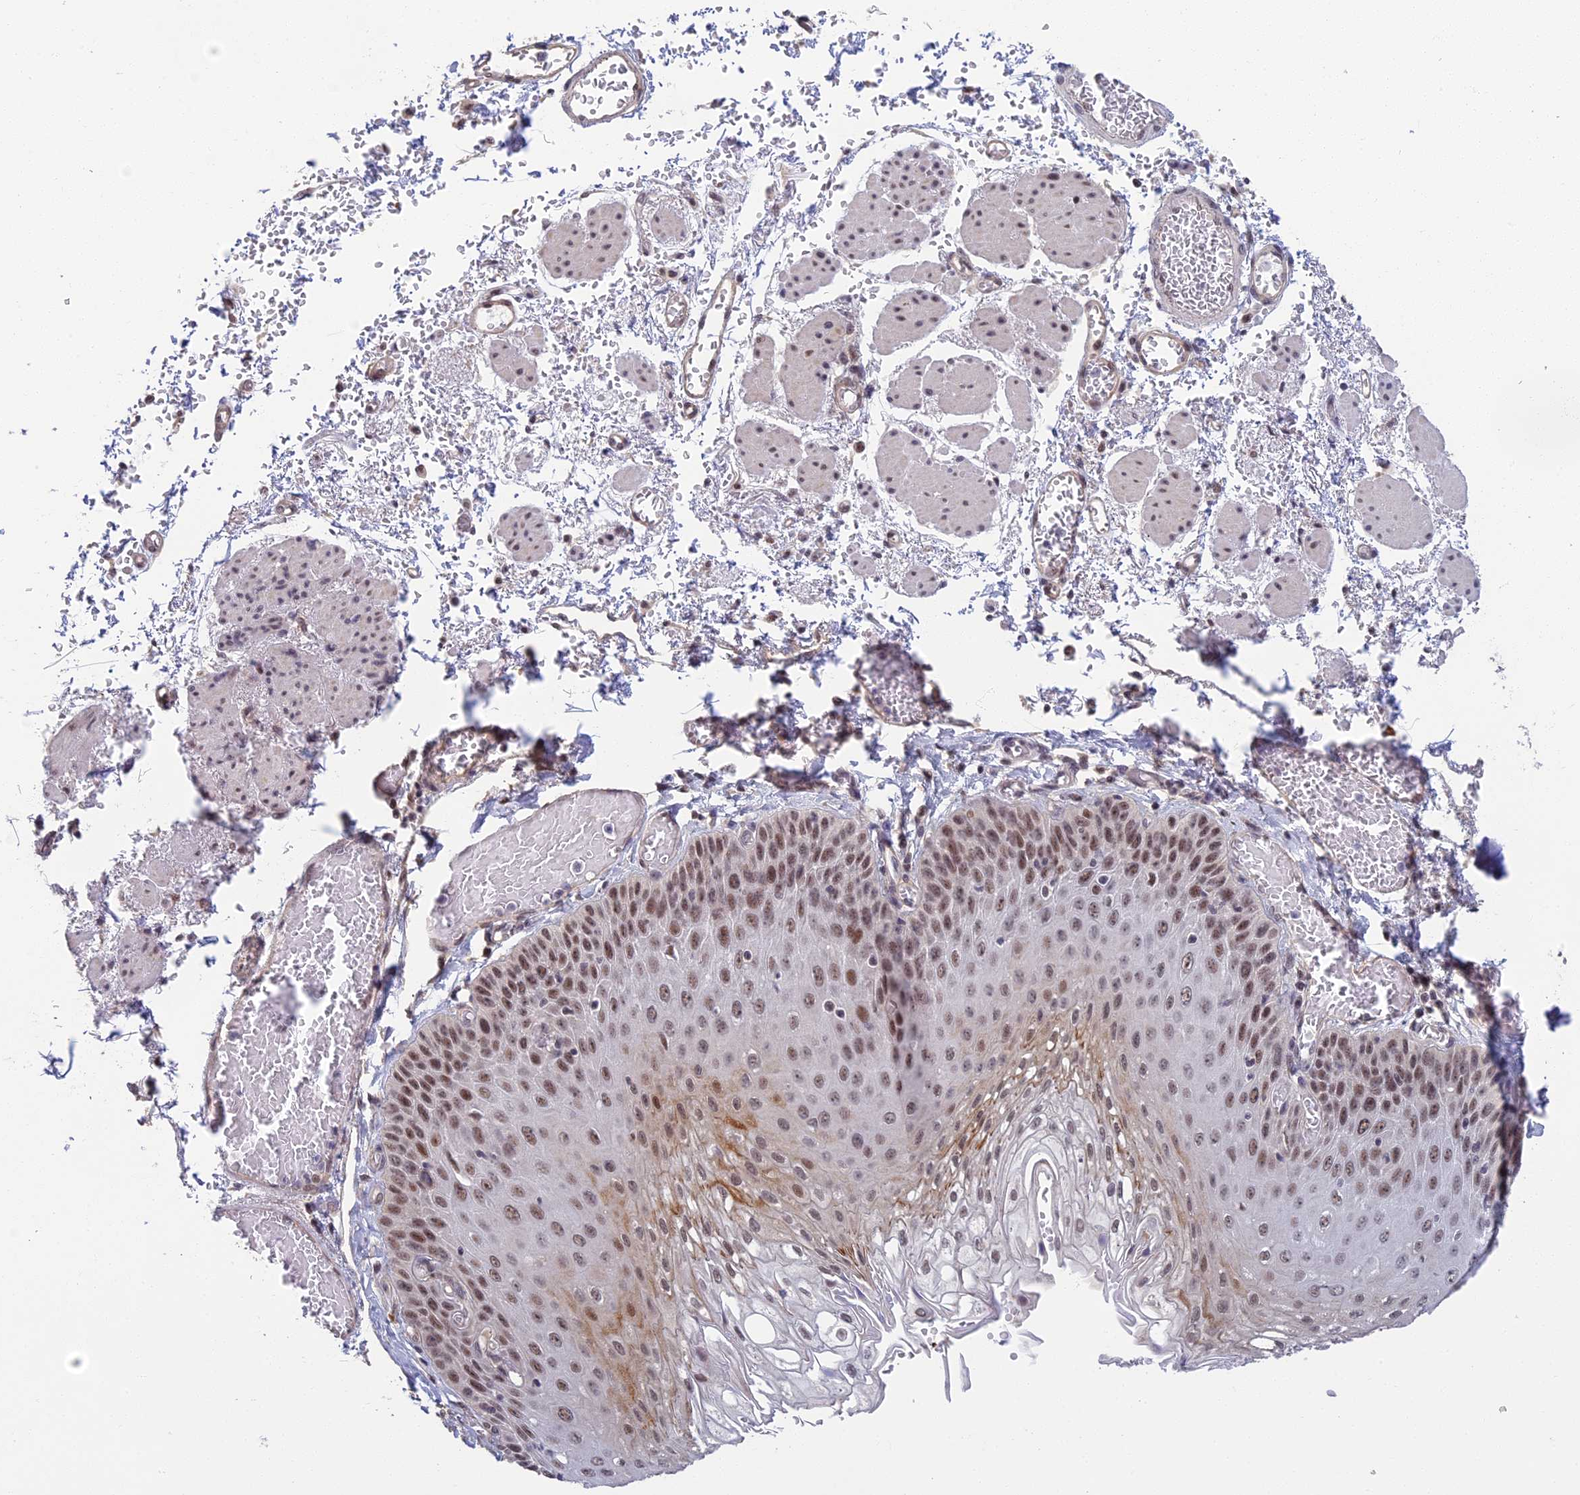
{"staining": {"intensity": "strong", "quantity": "25%-75%", "location": "cytoplasmic/membranous,nuclear"}, "tissue": "esophagus", "cell_type": "Squamous epithelial cells", "image_type": "normal", "snomed": [{"axis": "morphology", "description": "Normal tissue, NOS"}, {"axis": "topography", "description": "Esophagus"}], "caption": "Immunohistochemical staining of benign esophagus exhibits high levels of strong cytoplasmic/membranous,nuclear positivity in about 25%-75% of squamous epithelial cells. The protein of interest is stained brown, and the nuclei are stained in blue (DAB IHC with brightfield microscopy, high magnification).", "gene": "MORF4L1", "patient": {"sex": "male", "age": 81}}